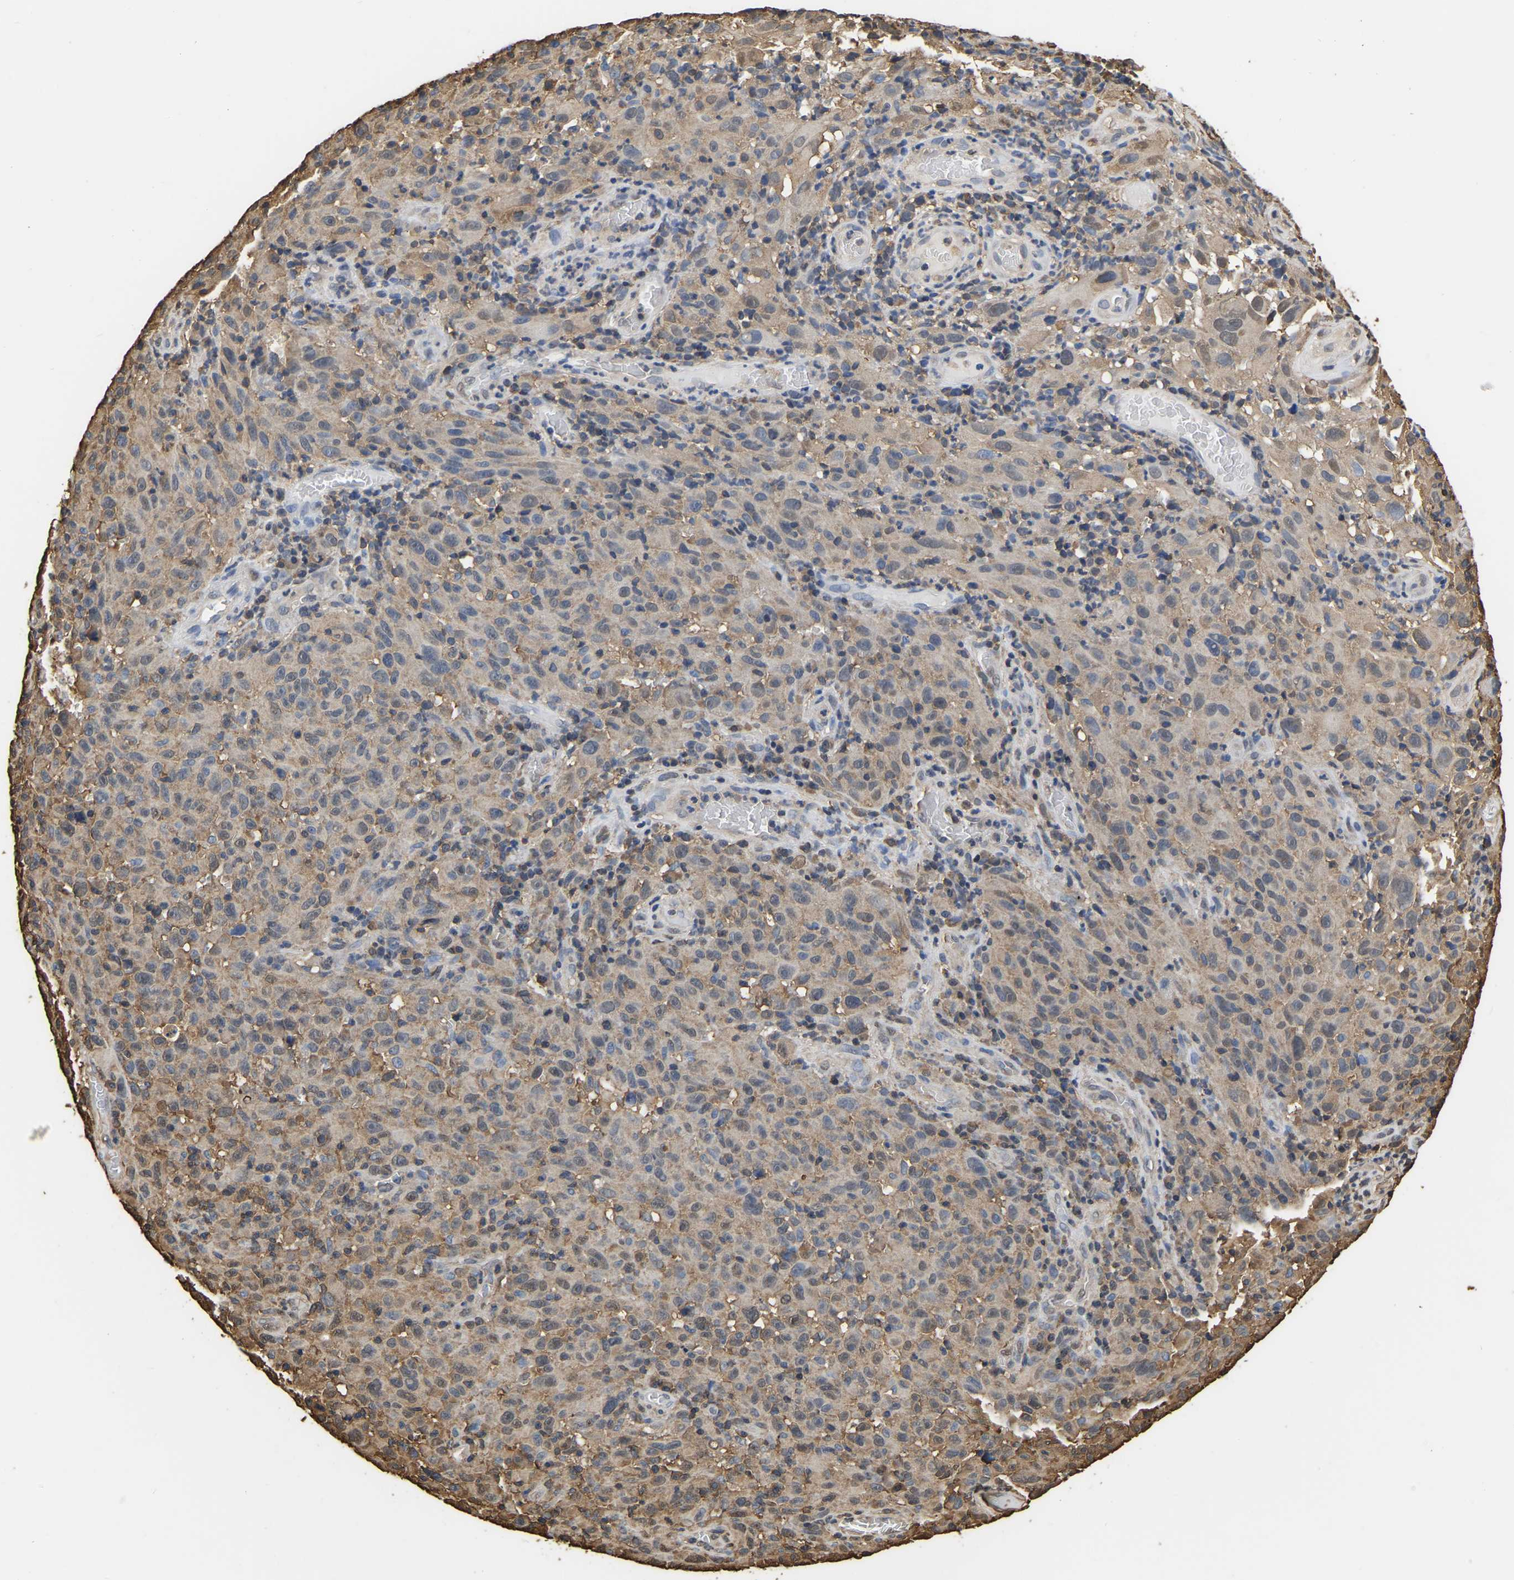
{"staining": {"intensity": "weak", "quantity": ">75%", "location": "cytoplasmic/membranous"}, "tissue": "melanoma", "cell_type": "Tumor cells", "image_type": "cancer", "snomed": [{"axis": "morphology", "description": "Malignant melanoma, NOS"}, {"axis": "topography", "description": "Skin"}], "caption": "This is an image of immunohistochemistry staining of malignant melanoma, which shows weak staining in the cytoplasmic/membranous of tumor cells.", "gene": "LDHB", "patient": {"sex": "female", "age": 82}}